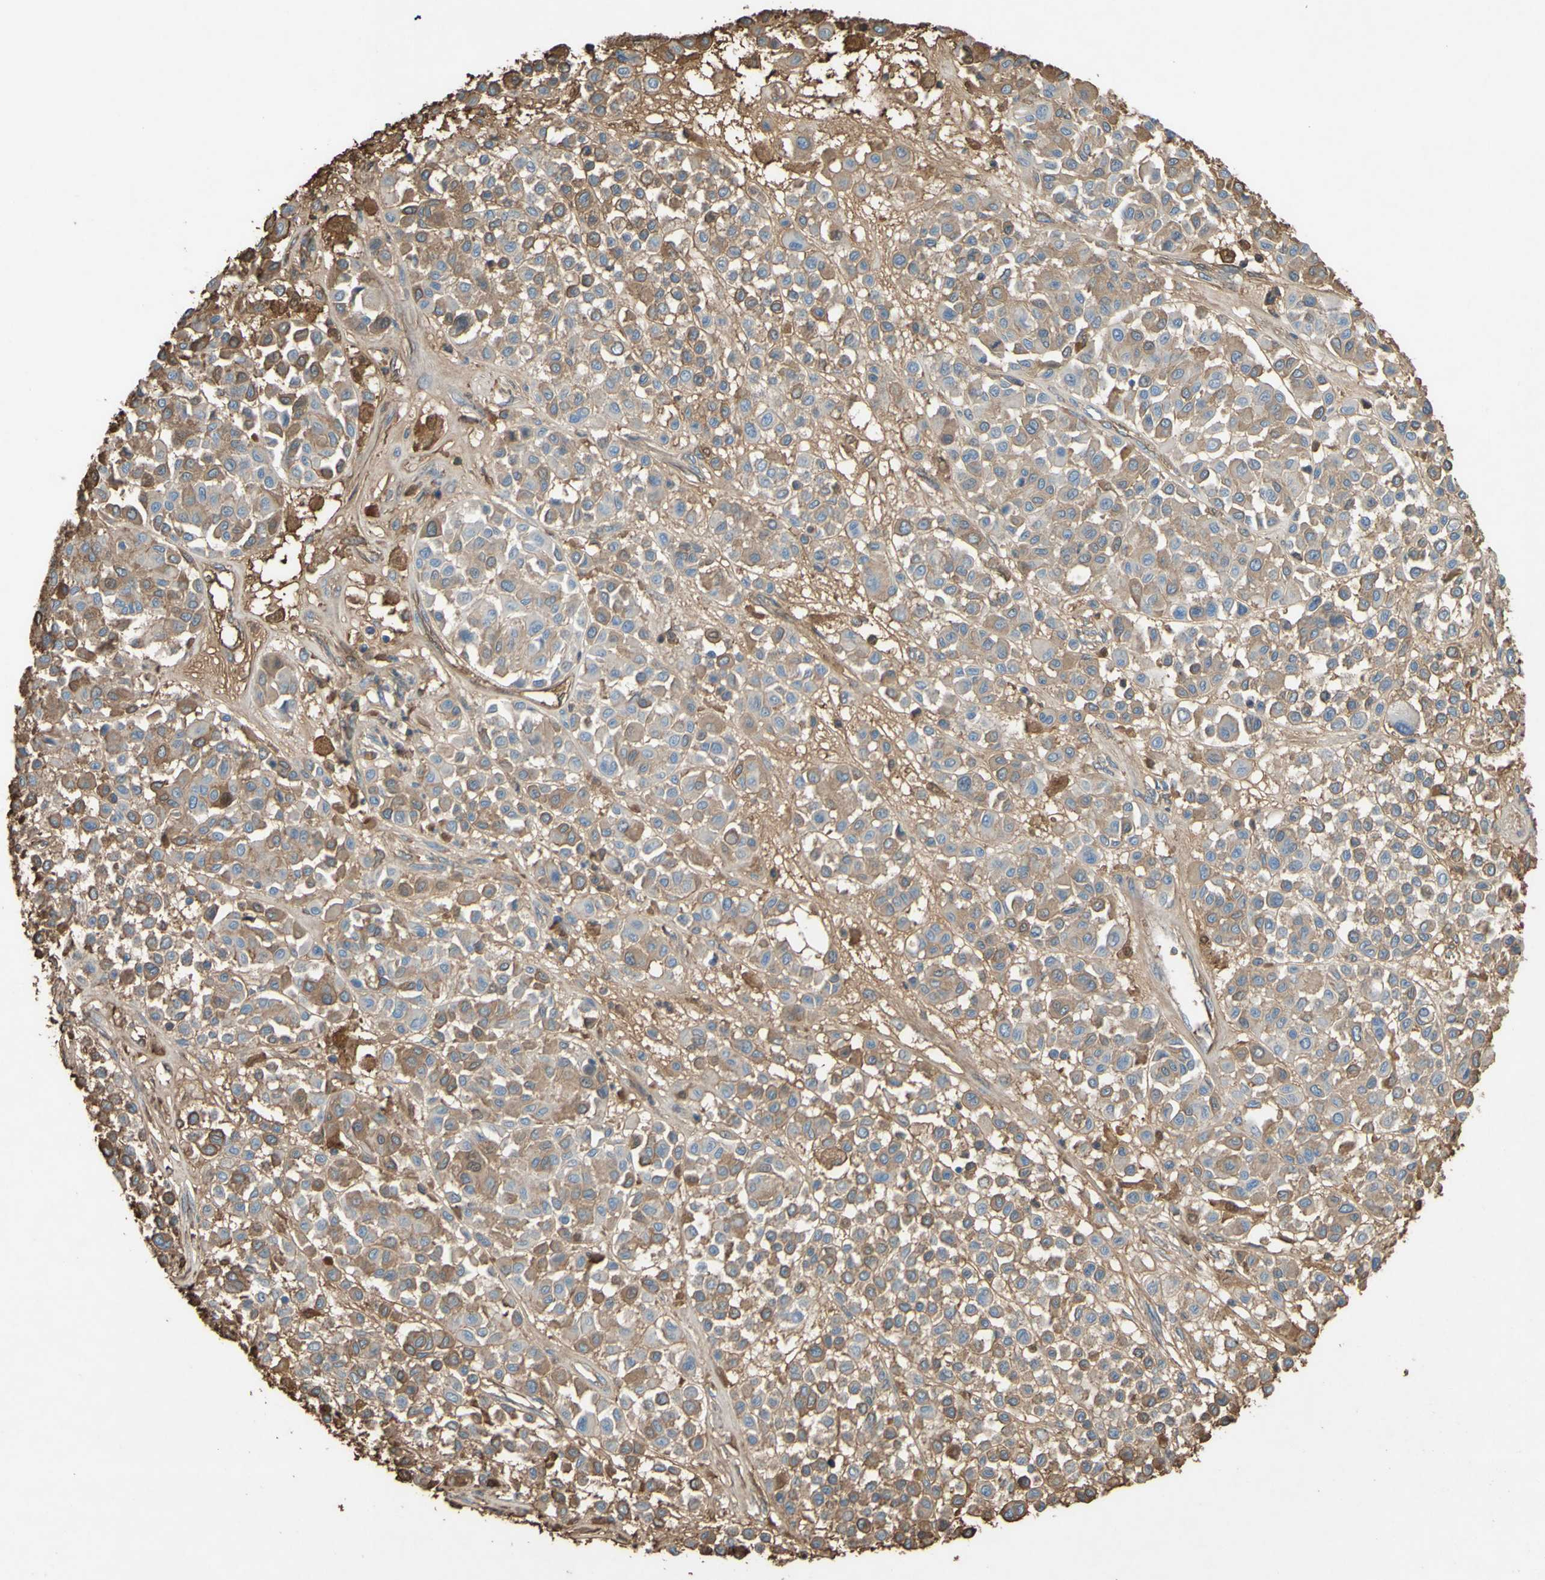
{"staining": {"intensity": "moderate", "quantity": "<25%", "location": "cytoplasmic/membranous"}, "tissue": "melanoma", "cell_type": "Tumor cells", "image_type": "cancer", "snomed": [{"axis": "morphology", "description": "Malignant melanoma, Metastatic site"}, {"axis": "topography", "description": "Soft tissue"}], "caption": "A brown stain highlights moderate cytoplasmic/membranous positivity of a protein in melanoma tumor cells. The protein is stained brown, and the nuclei are stained in blue (DAB IHC with brightfield microscopy, high magnification).", "gene": "PTGDS", "patient": {"sex": "male", "age": 41}}